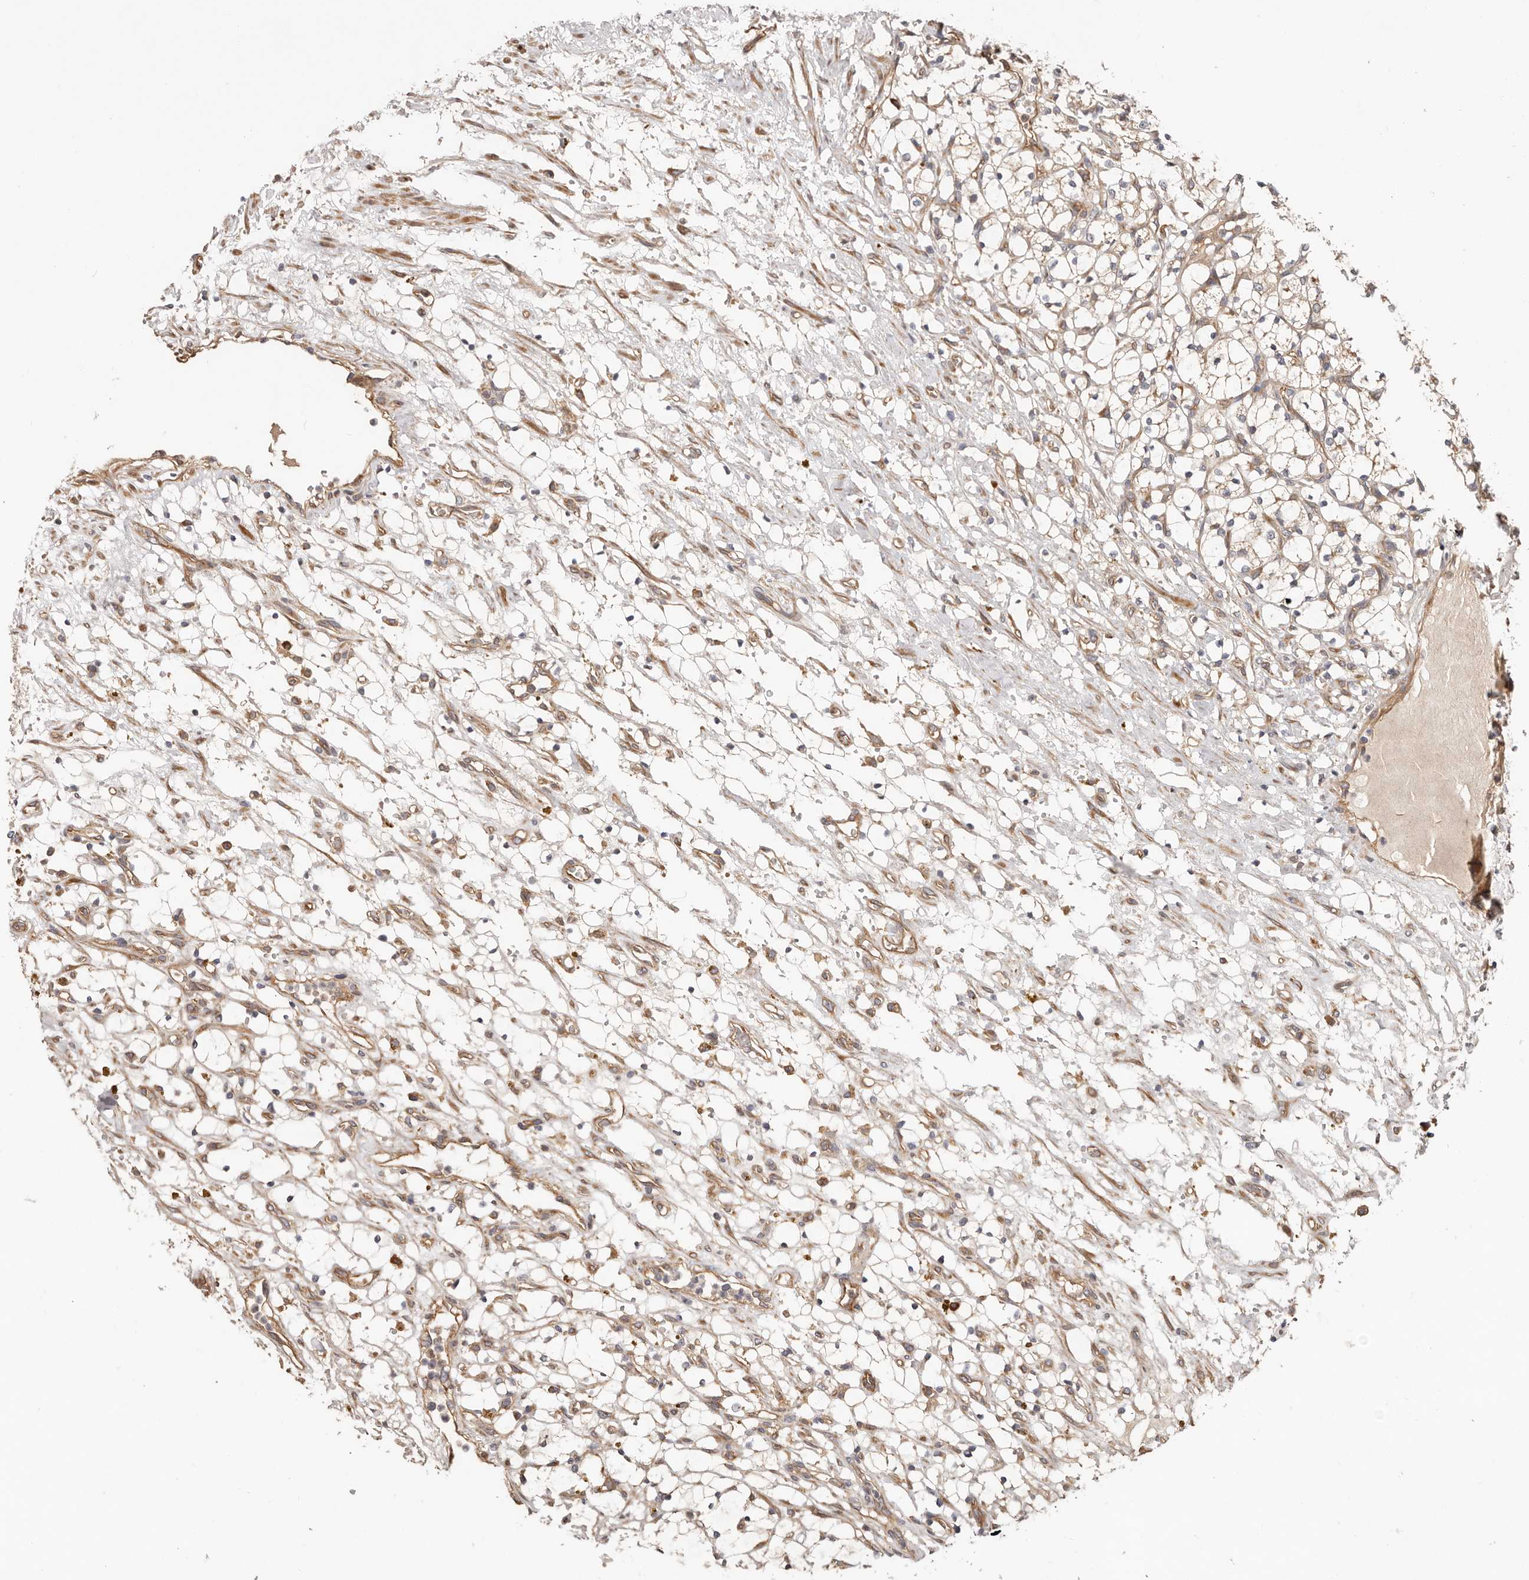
{"staining": {"intensity": "weak", "quantity": "<25%", "location": "cytoplasmic/membranous"}, "tissue": "renal cancer", "cell_type": "Tumor cells", "image_type": "cancer", "snomed": [{"axis": "morphology", "description": "Adenocarcinoma, NOS"}, {"axis": "topography", "description": "Kidney"}], "caption": "DAB immunohistochemical staining of human adenocarcinoma (renal) exhibits no significant expression in tumor cells.", "gene": "MACF1", "patient": {"sex": "female", "age": 69}}